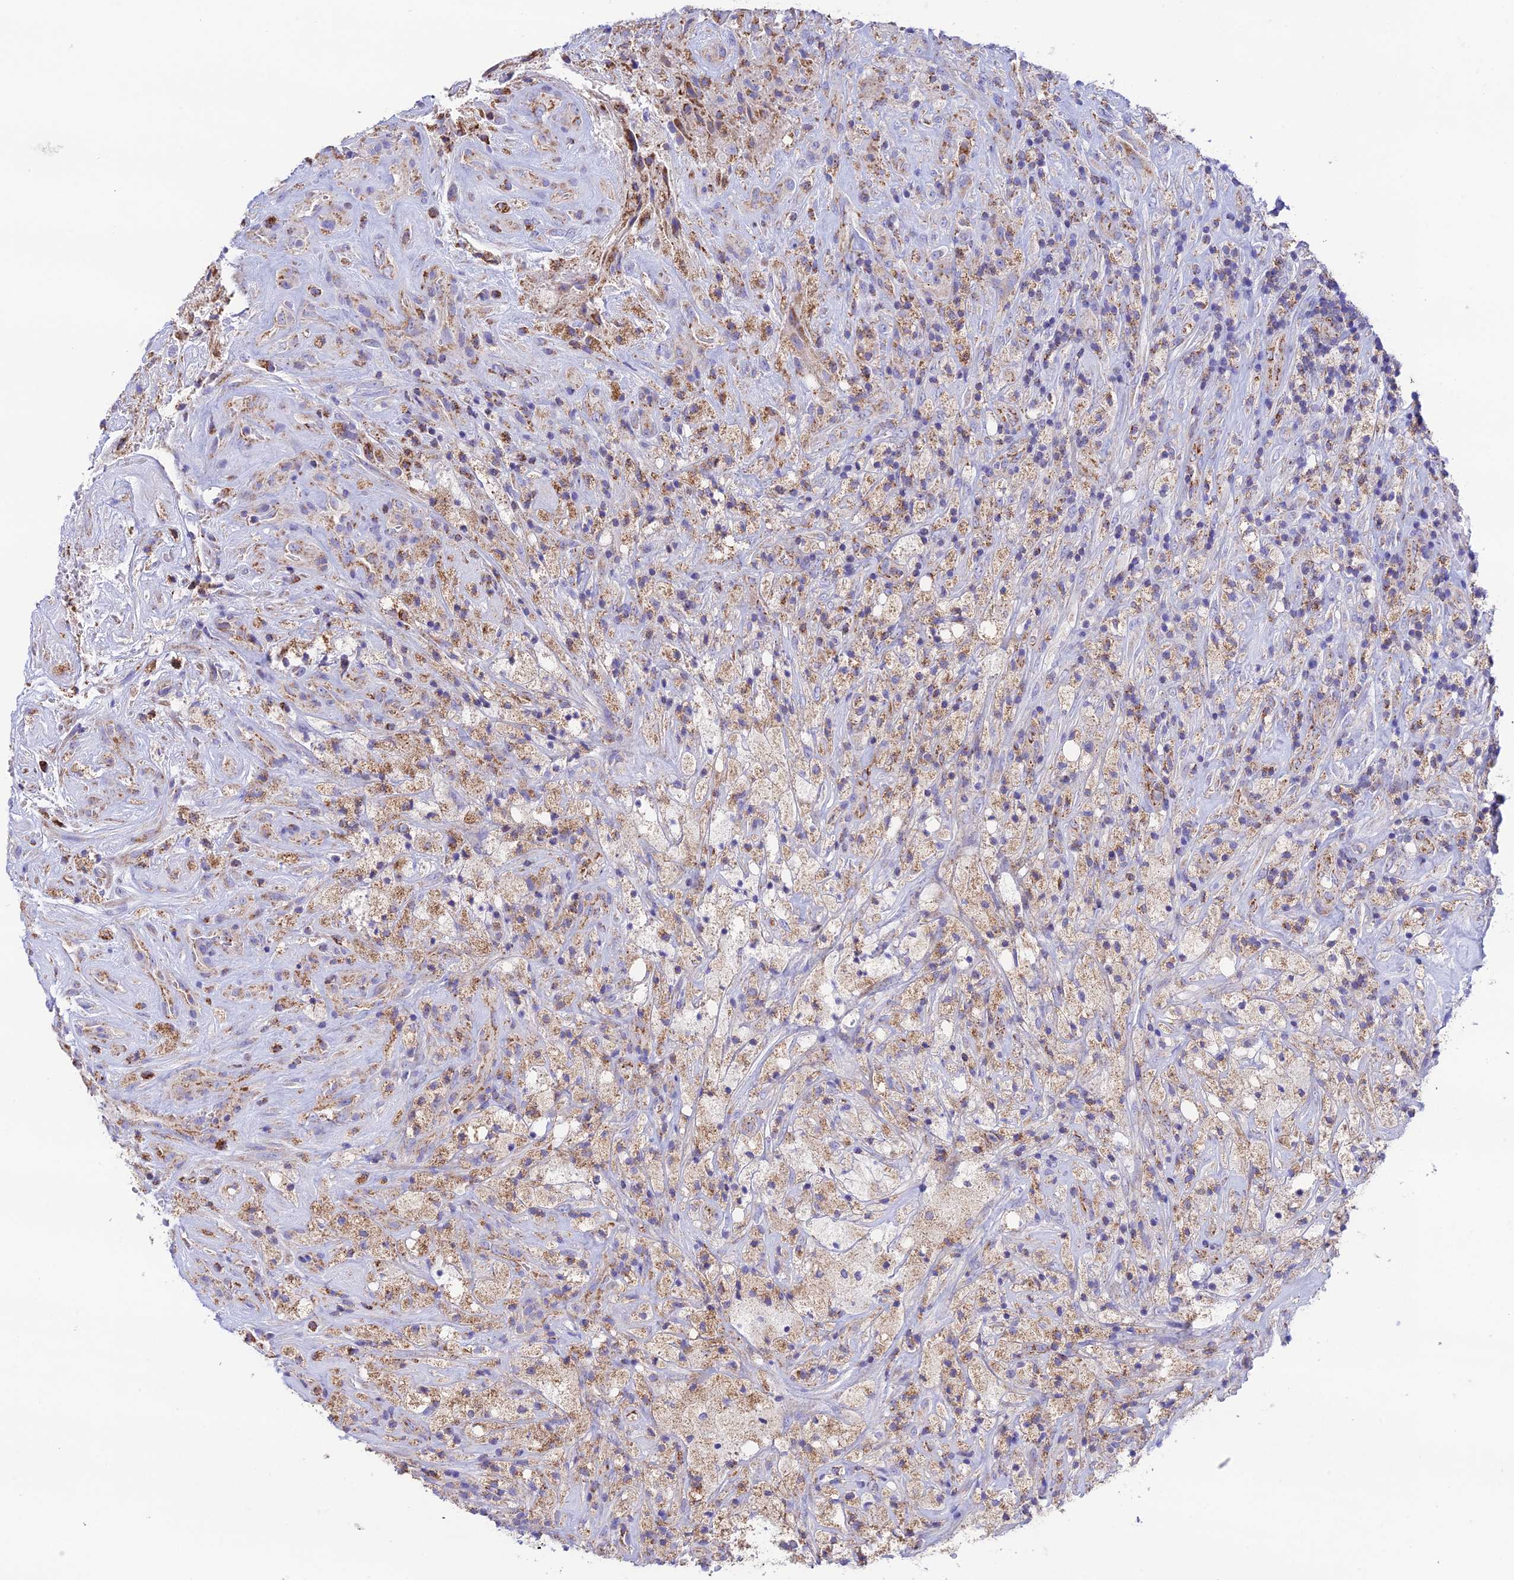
{"staining": {"intensity": "moderate", "quantity": "25%-75%", "location": "cytoplasmic/membranous"}, "tissue": "glioma", "cell_type": "Tumor cells", "image_type": "cancer", "snomed": [{"axis": "morphology", "description": "Glioma, malignant, High grade"}, {"axis": "topography", "description": "Brain"}], "caption": "Moderate cytoplasmic/membranous protein expression is appreciated in about 25%-75% of tumor cells in glioma.", "gene": "HSDL2", "patient": {"sex": "male", "age": 69}}